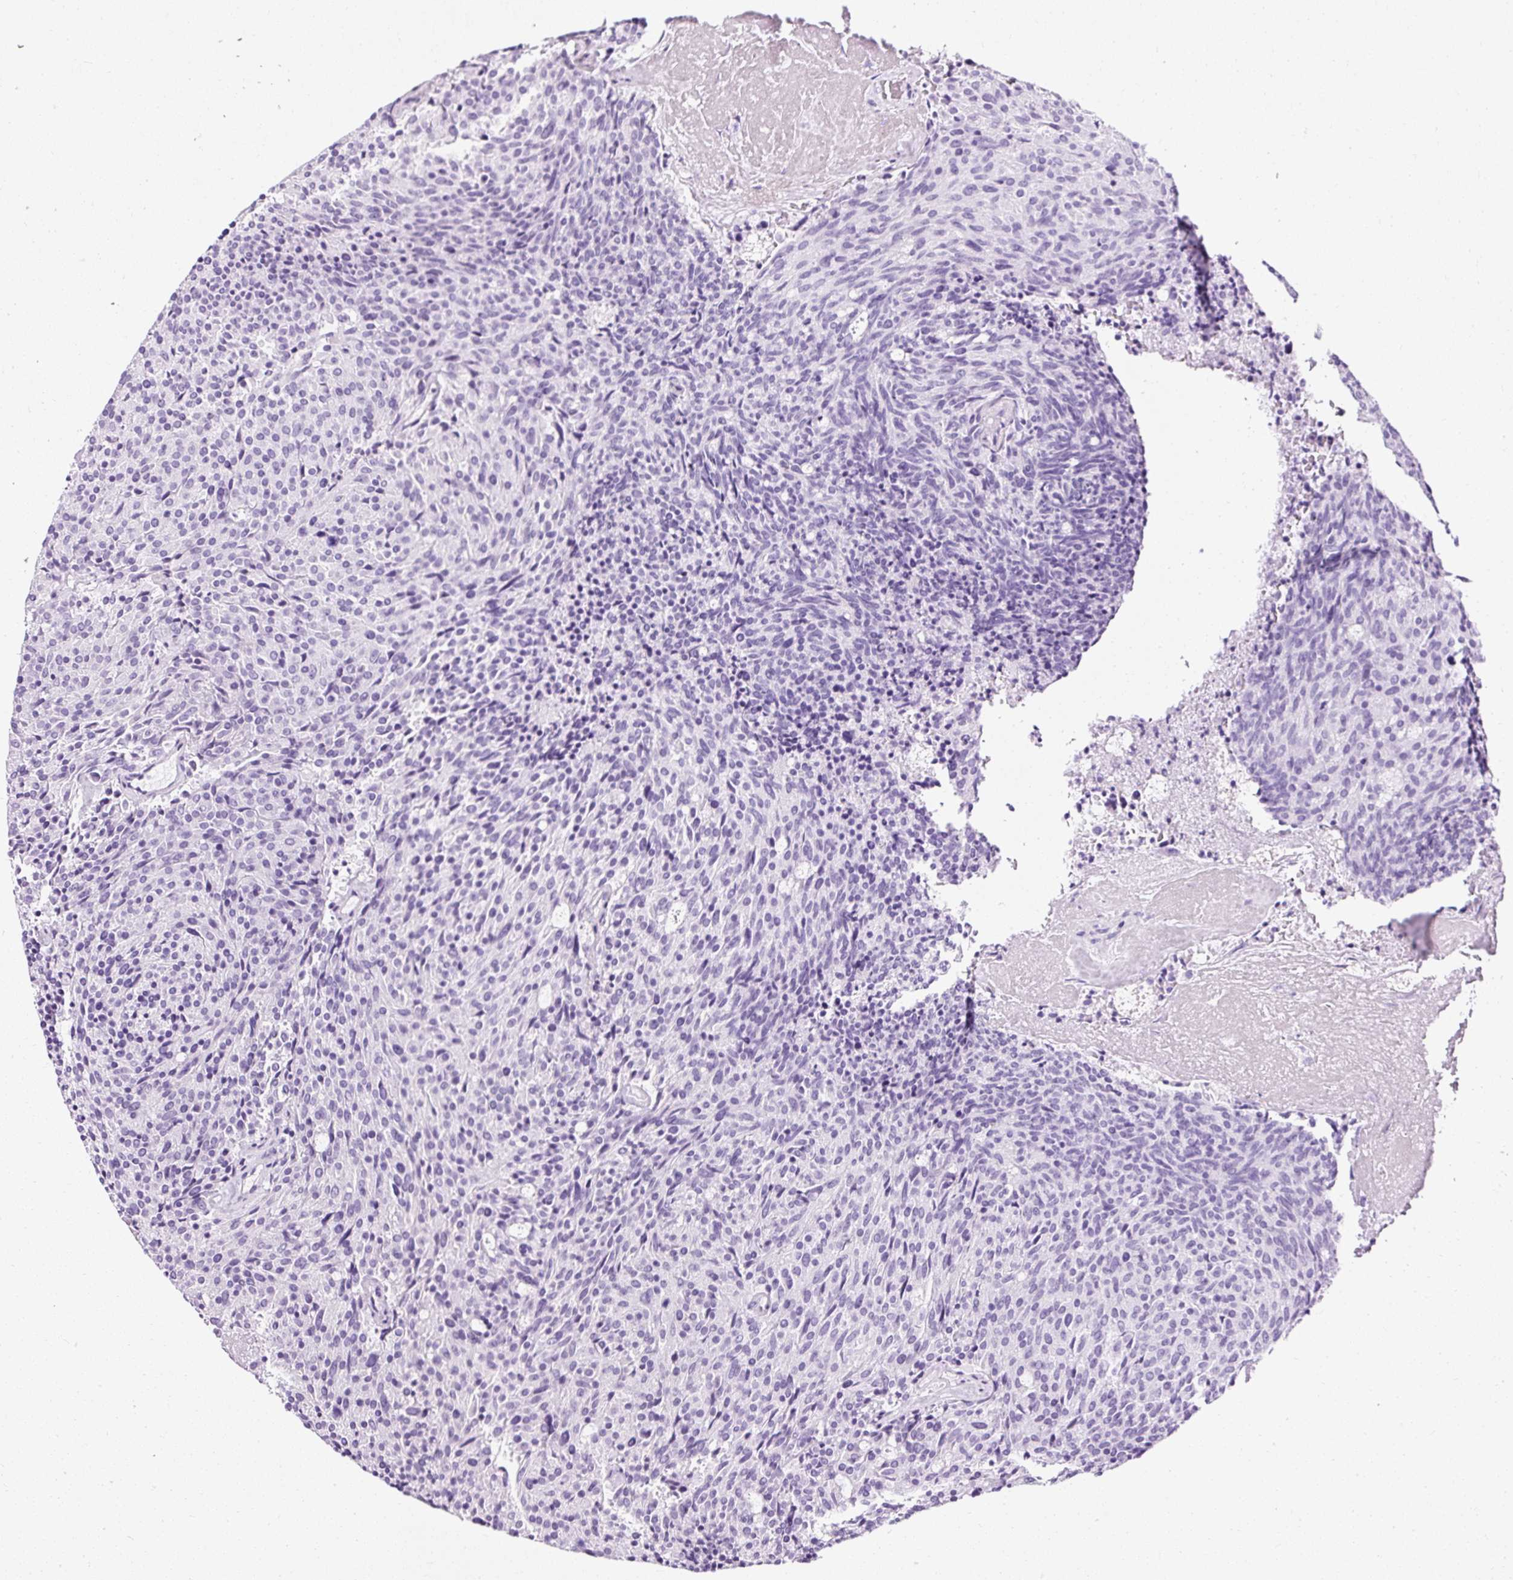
{"staining": {"intensity": "negative", "quantity": "none", "location": "none"}, "tissue": "carcinoid", "cell_type": "Tumor cells", "image_type": "cancer", "snomed": [{"axis": "morphology", "description": "Carcinoid, malignant, NOS"}, {"axis": "topography", "description": "Pancreas"}], "caption": "Tumor cells are negative for protein expression in human carcinoid. (DAB (3,3'-diaminobenzidine) immunohistochemistry with hematoxylin counter stain).", "gene": "ATP2A1", "patient": {"sex": "female", "age": 54}}